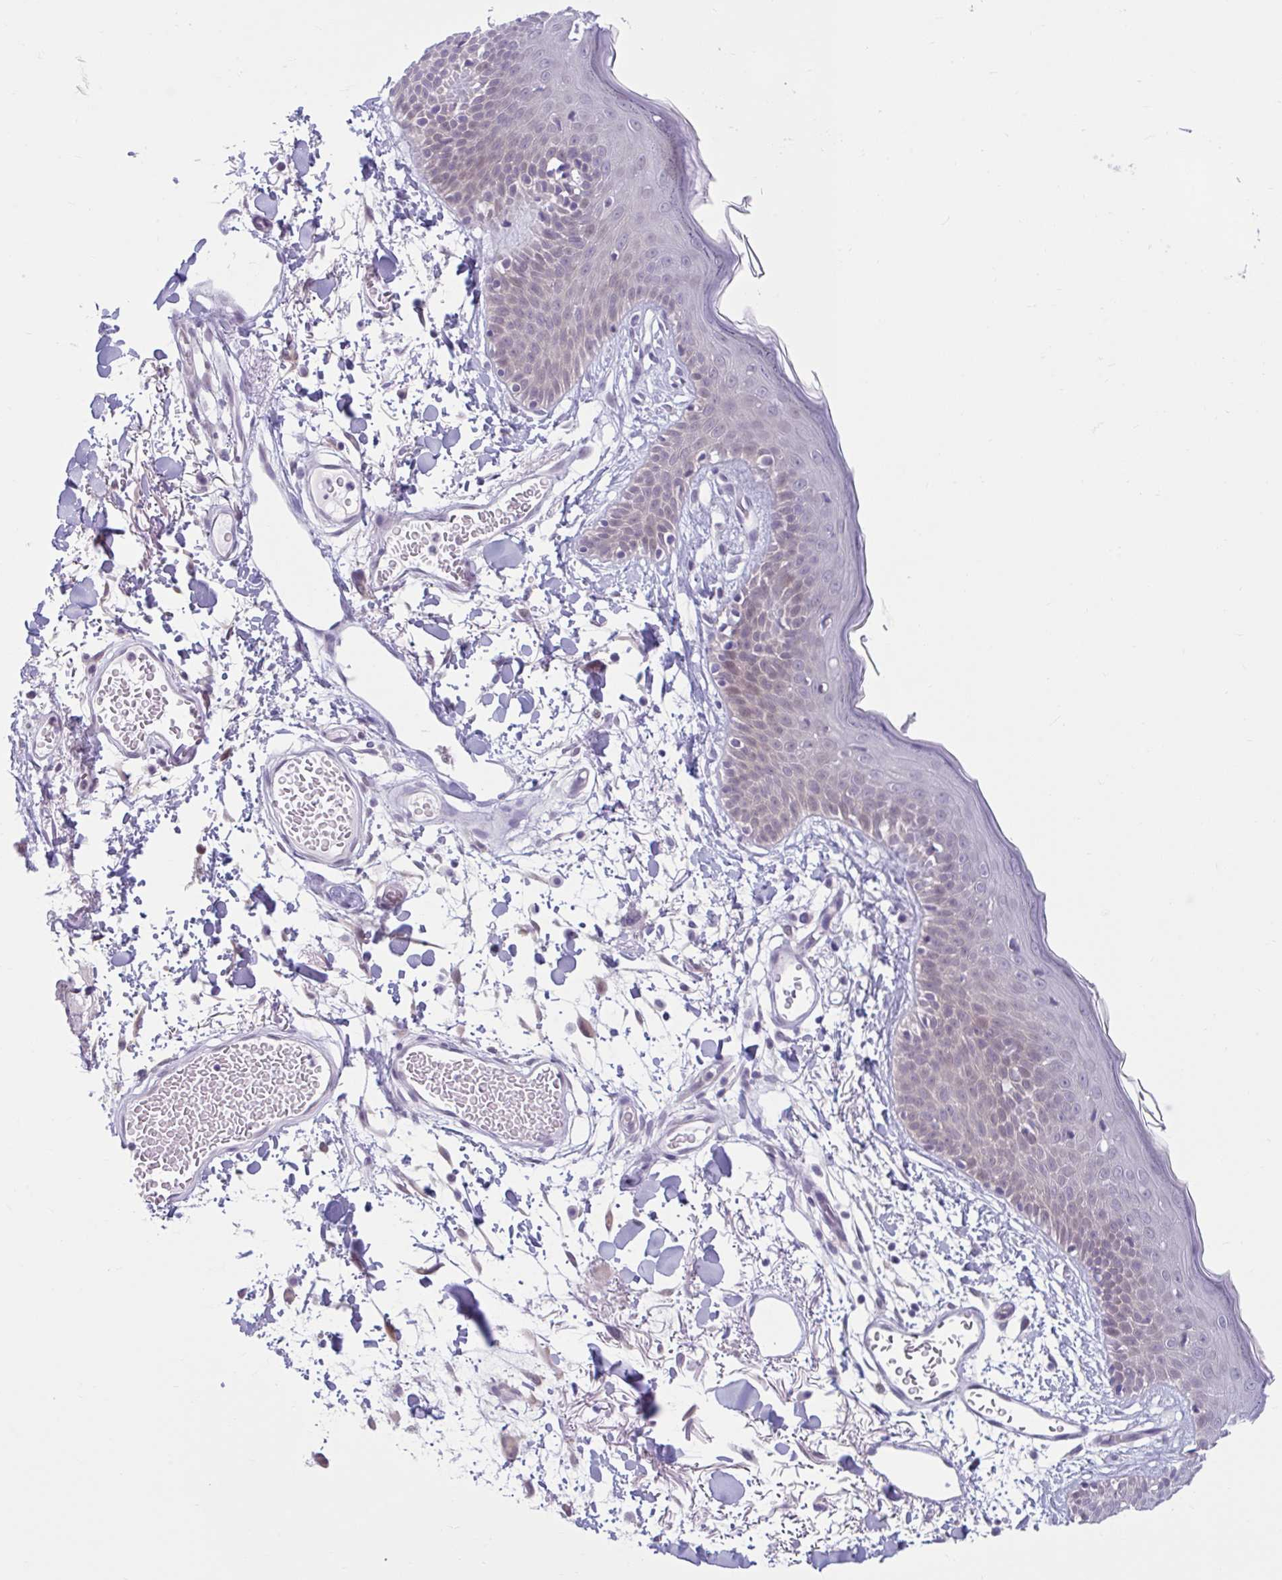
{"staining": {"intensity": "negative", "quantity": "none", "location": "none"}, "tissue": "skin", "cell_type": "Fibroblasts", "image_type": "normal", "snomed": [{"axis": "morphology", "description": "Normal tissue, NOS"}, {"axis": "topography", "description": "Skin"}], "caption": "An image of human skin is negative for staining in fibroblasts. The staining is performed using DAB (3,3'-diaminobenzidine) brown chromogen with nuclei counter-stained in using hematoxylin.", "gene": "FAM153A", "patient": {"sex": "male", "age": 79}}